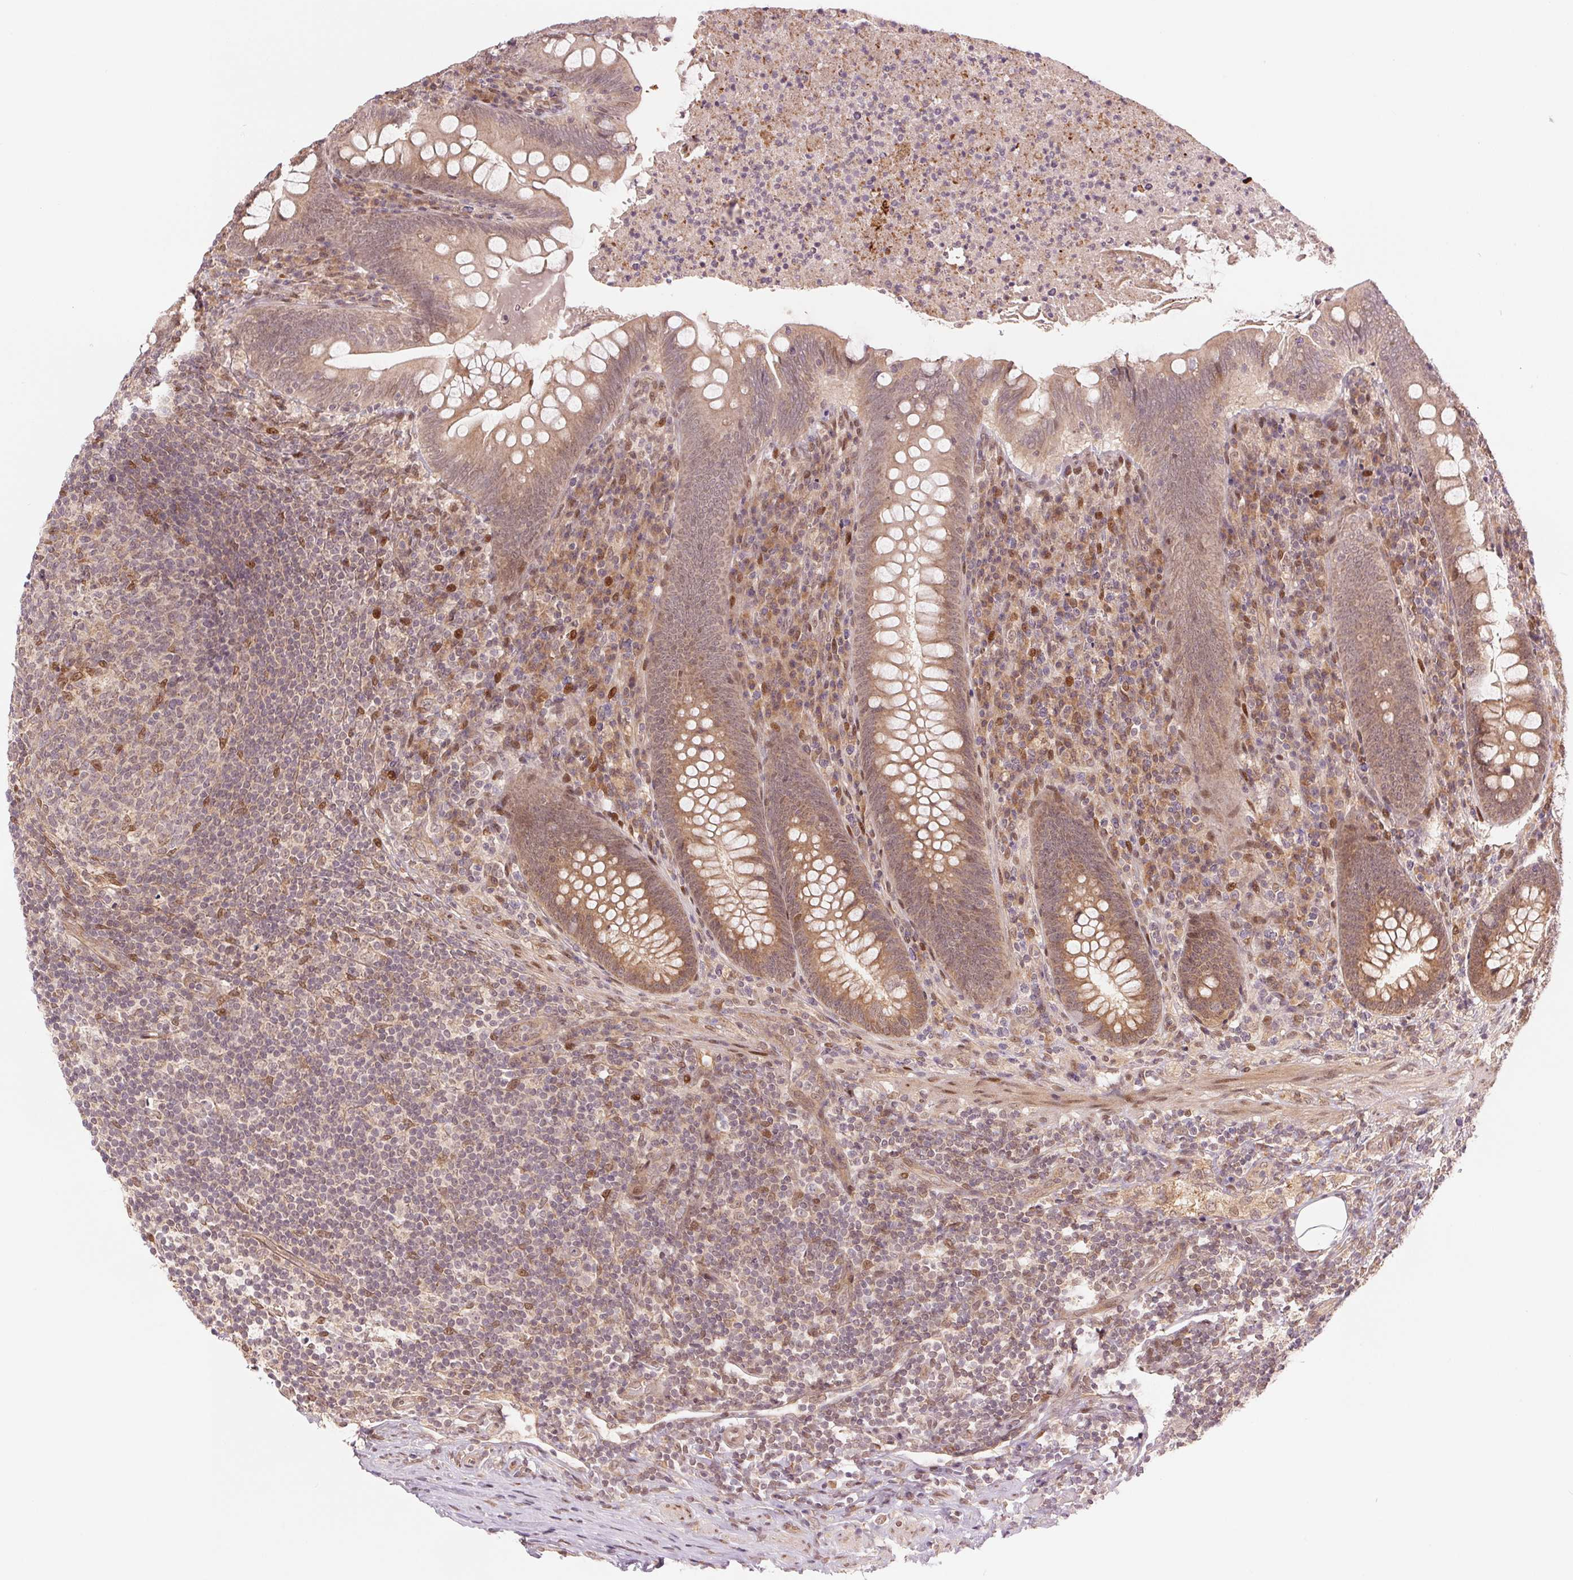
{"staining": {"intensity": "weak", "quantity": "25%-75%", "location": "cytoplasmic/membranous,nuclear"}, "tissue": "appendix", "cell_type": "Glandular cells", "image_type": "normal", "snomed": [{"axis": "morphology", "description": "Normal tissue, NOS"}, {"axis": "topography", "description": "Appendix"}], "caption": "Human appendix stained for a protein (brown) displays weak cytoplasmic/membranous,nuclear positive expression in approximately 25%-75% of glandular cells.", "gene": "ERI3", "patient": {"sex": "male", "age": 47}}